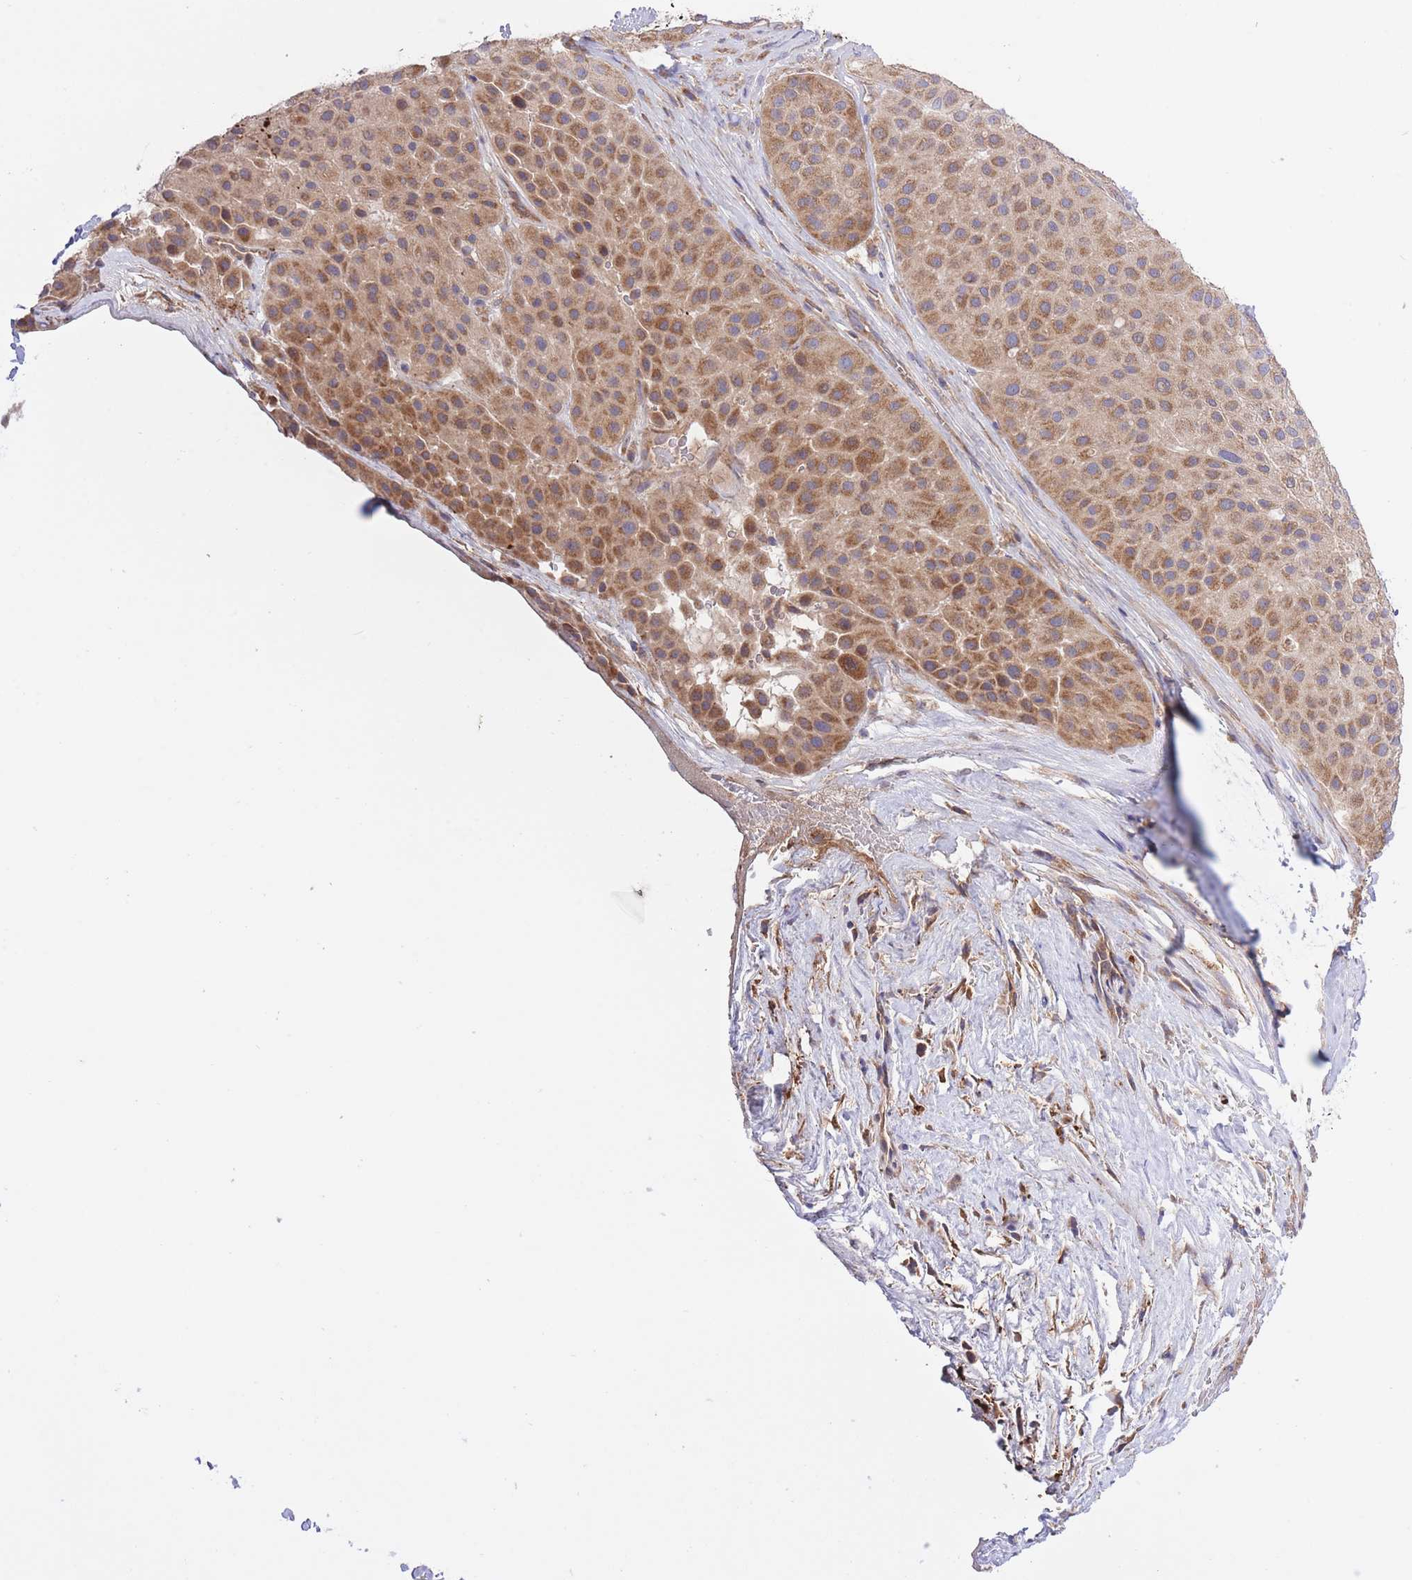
{"staining": {"intensity": "moderate", "quantity": ">75%", "location": "cytoplasmic/membranous"}, "tissue": "melanoma", "cell_type": "Tumor cells", "image_type": "cancer", "snomed": [{"axis": "morphology", "description": "Malignant melanoma, Metastatic site"}, {"axis": "topography", "description": "Smooth muscle"}], "caption": "Malignant melanoma (metastatic site) stained for a protein shows moderate cytoplasmic/membranous positivity in tumor cells.", "gene": "ATP13A2", "patient": {"sex": "male", "age": 41}}